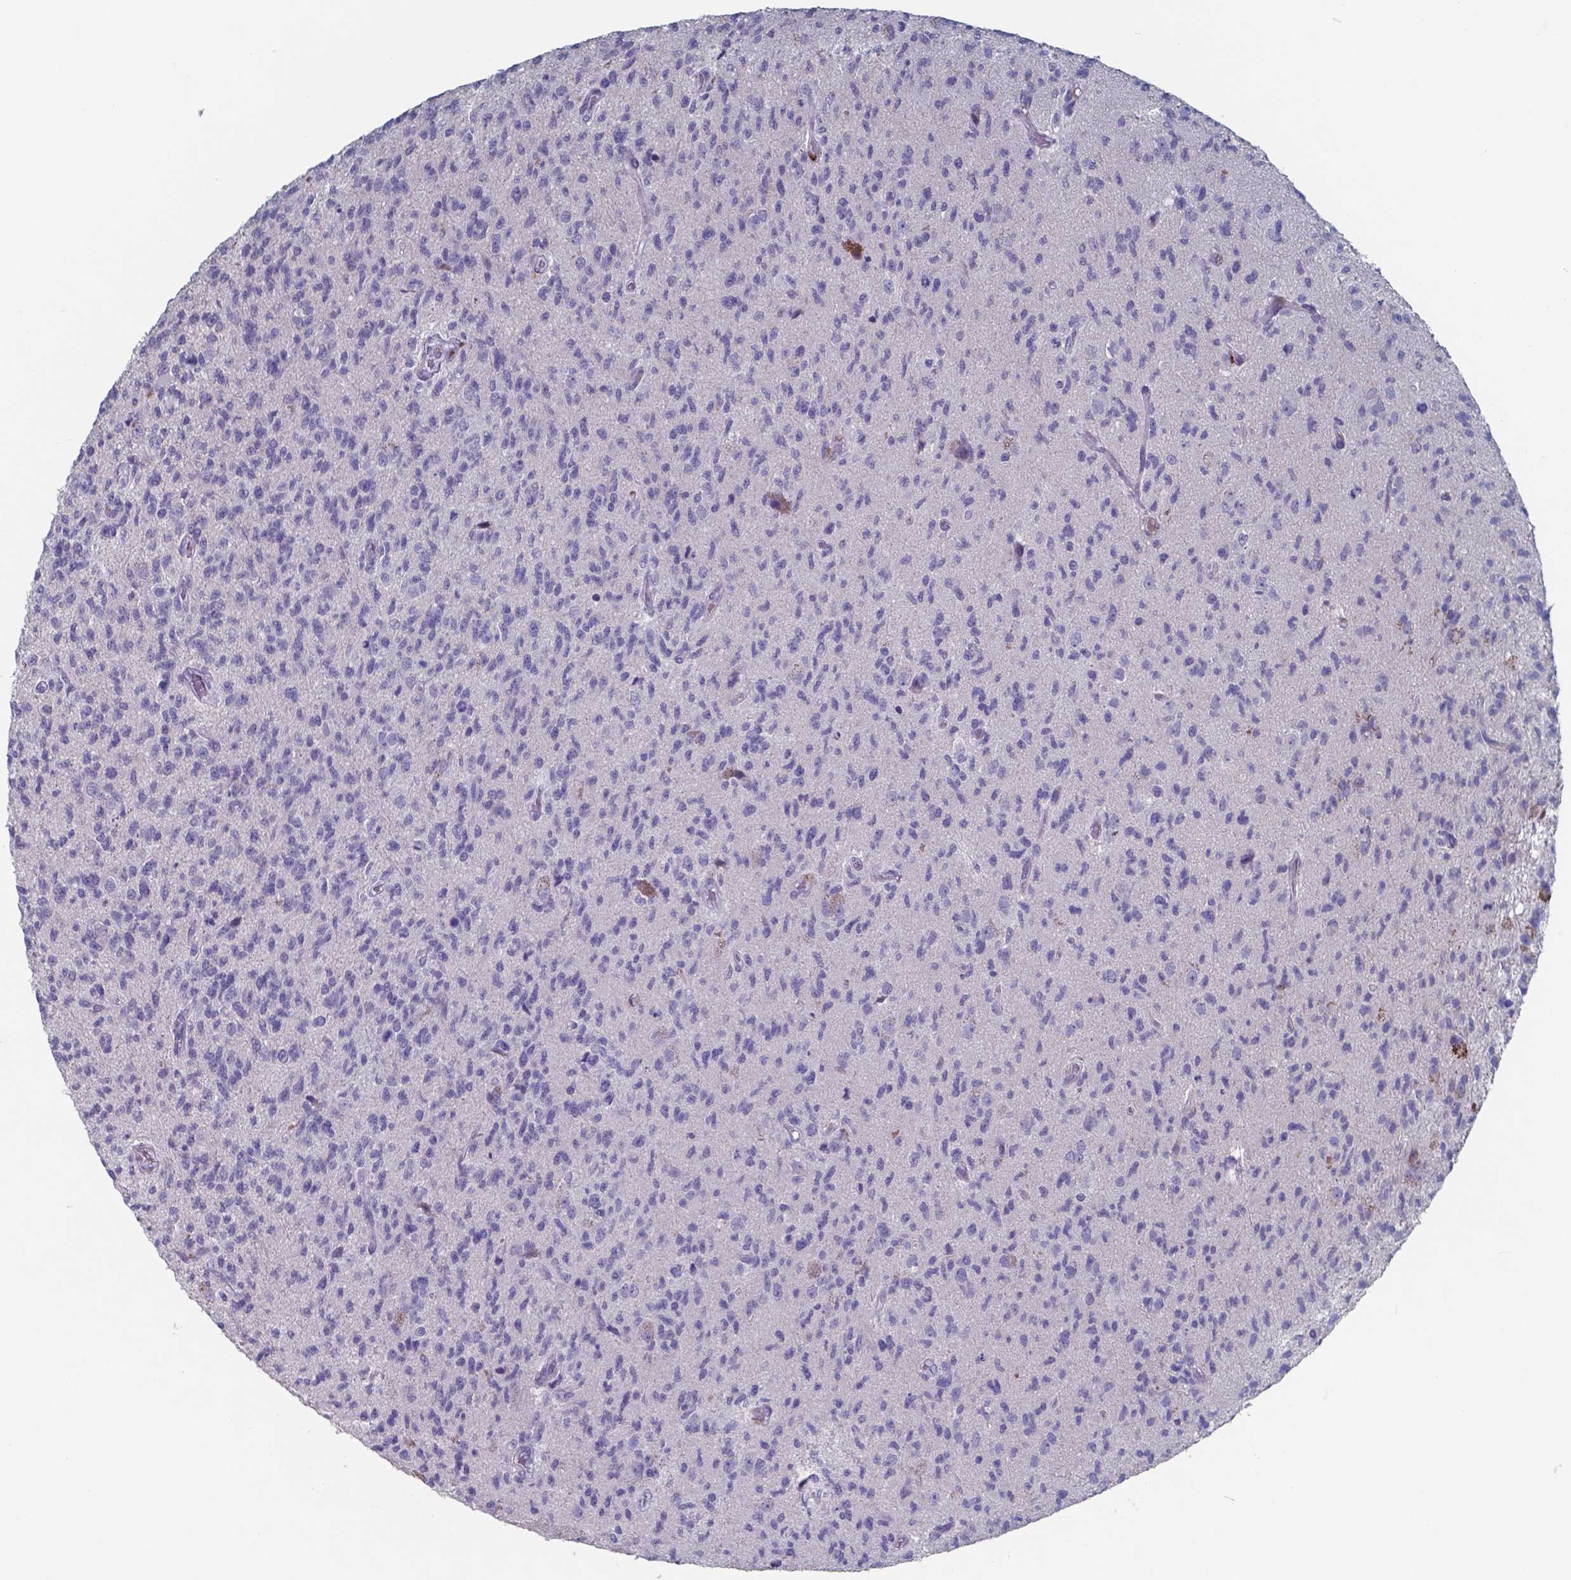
{"staining": {"intensity": "negative", "quantity": "none", "location": "none"}, "tissue": "glioma", "cell_type": "Tumor cells", "image_type": "cancer", "snomed": [{"axis": "morphology", "description": "Glioma, malignant, High grade"}, {"axis": "topography", "description": "Brain"}], "caption": "Immunohistochemical staining of glioma reveals no significant staining in tumor cells.", "gene": "TTR", "patient": {"sex": "male", "age": 56}}